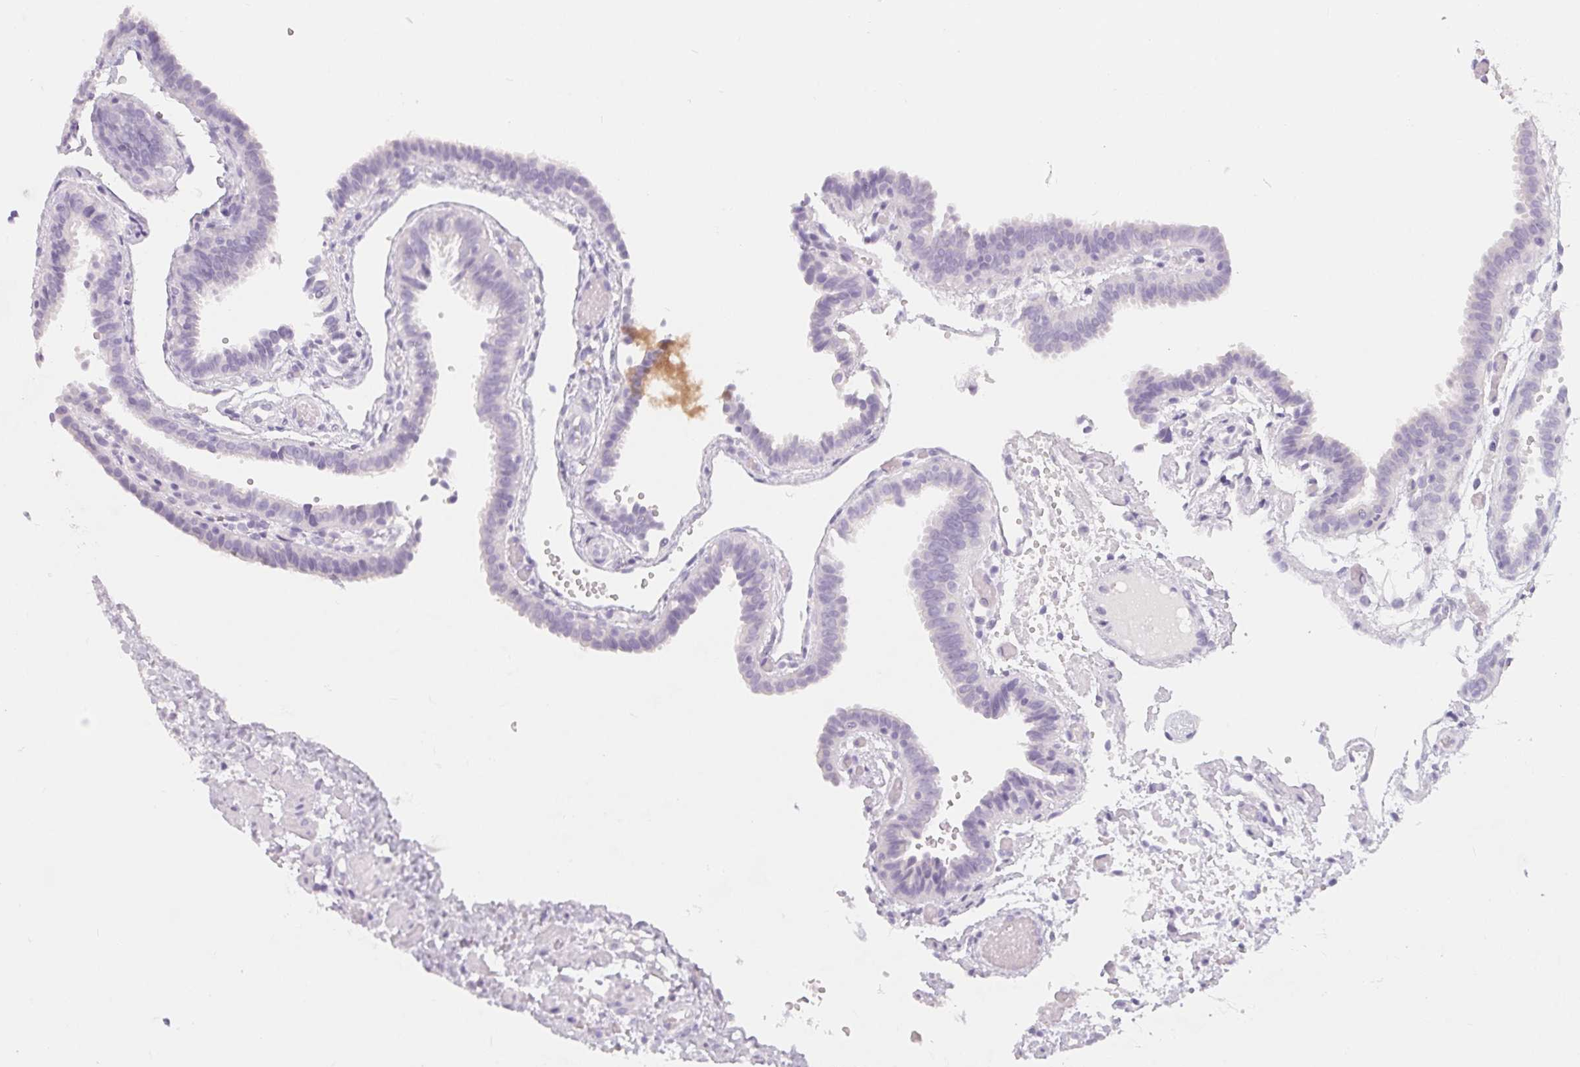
{"staining": {"intensity": "negative", "quantity": "none", "location": "none"}, "tissue": "fallopian tube", "cell_type": "Glandular cells", "image_type": "normal", "snomed": [{"axis": "morphology", "description": "Normal tissue, NOS"}, {"axis": "topography", "description": "Fallopian tube"}], "caption": "Immunohistochemistry (IHC) micrograph of benign fallopian tube stained for a protein (brown), which exhibits no staining in glandular cells.", "gene": "SPACA5B", "patient": {"sex": "female", "age": 37}}